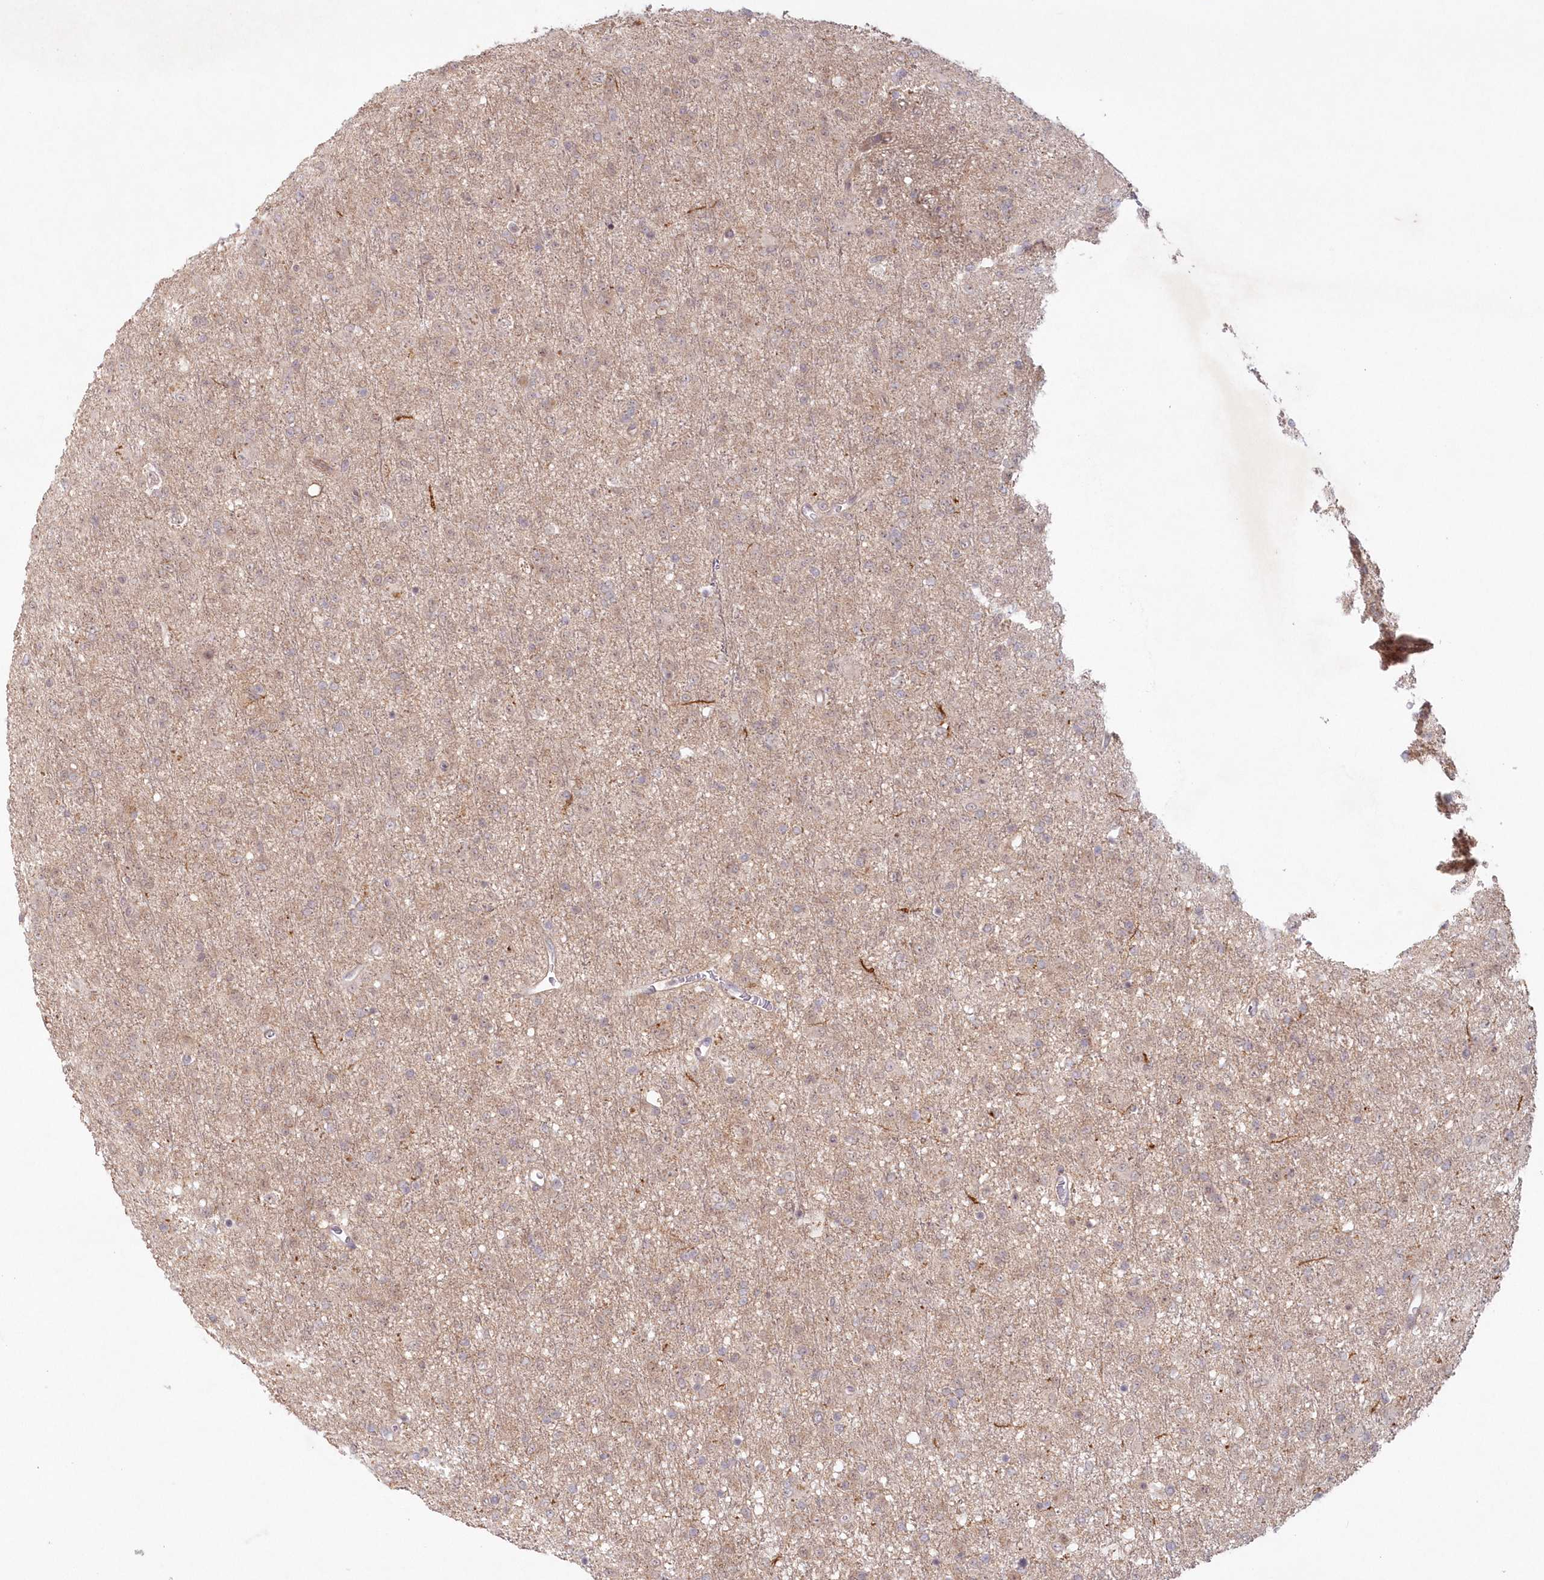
{"staining": {"intensity": "weak", "quantity": "25%-75%", "location": "cytoplasmic/membranous"}, "tissue": "glioma", "cell_type": "Tumor cells", "image_type": "cancer", "snomed": [{"axis": "morphology", "description": "Glioma, malignant, Low grade"}, {"axis": "topography", "description": "Brain"}], "caption": "Weak cytoplasmic/membranous expression is appreciated in approximately 25%-75% of tumor cells in malignant glioma (low-grade).", "gene": "TOGARAM2", "patient": {"sex": "male", "age": 65}}